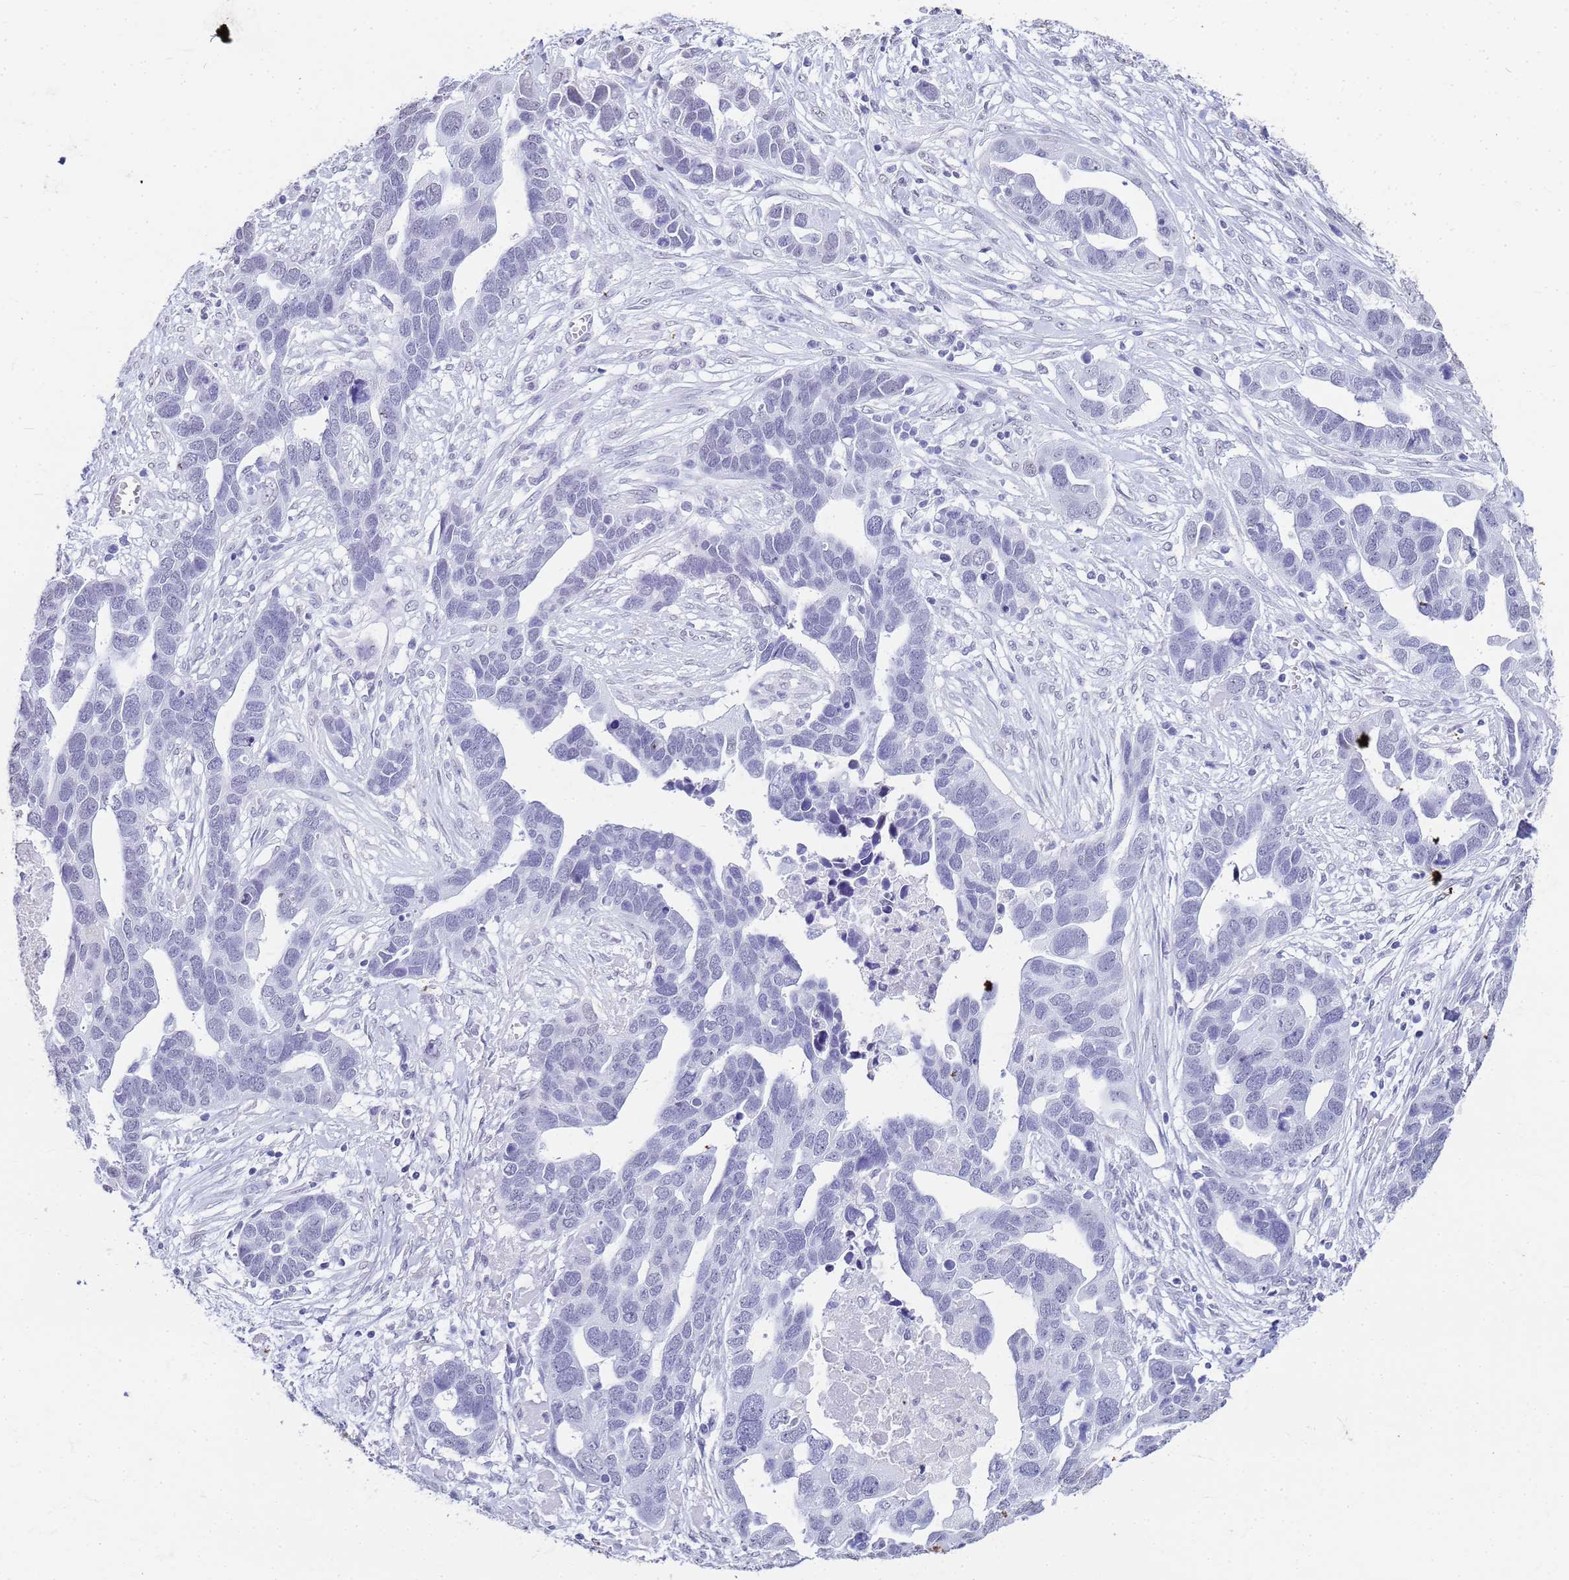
{"staining": {"intensity": "negative", "quantity": "none", "location": "none"}, "tissue": "ovarian cancer", "cell_type": "Tumor cells", "image_type": "cancer", "snomed": [{"axis": "morphology", "description": "Cystadenocarcinoma, serous, NOS"}, {"axis": "topography", "description": "Ovary"}], "caption": "DAB immunohistochemical staining of ovarian cancer (serous cystadenocarcinoma) demonstrates no significant staining in tumor cells. (DAB (3,3'-diaminobenzidine) immunohistochemistry (IHC) with hematoxylin counter stain).", "gene": "SLC7A9", "patient": {"sex": "female", "age": 54}}